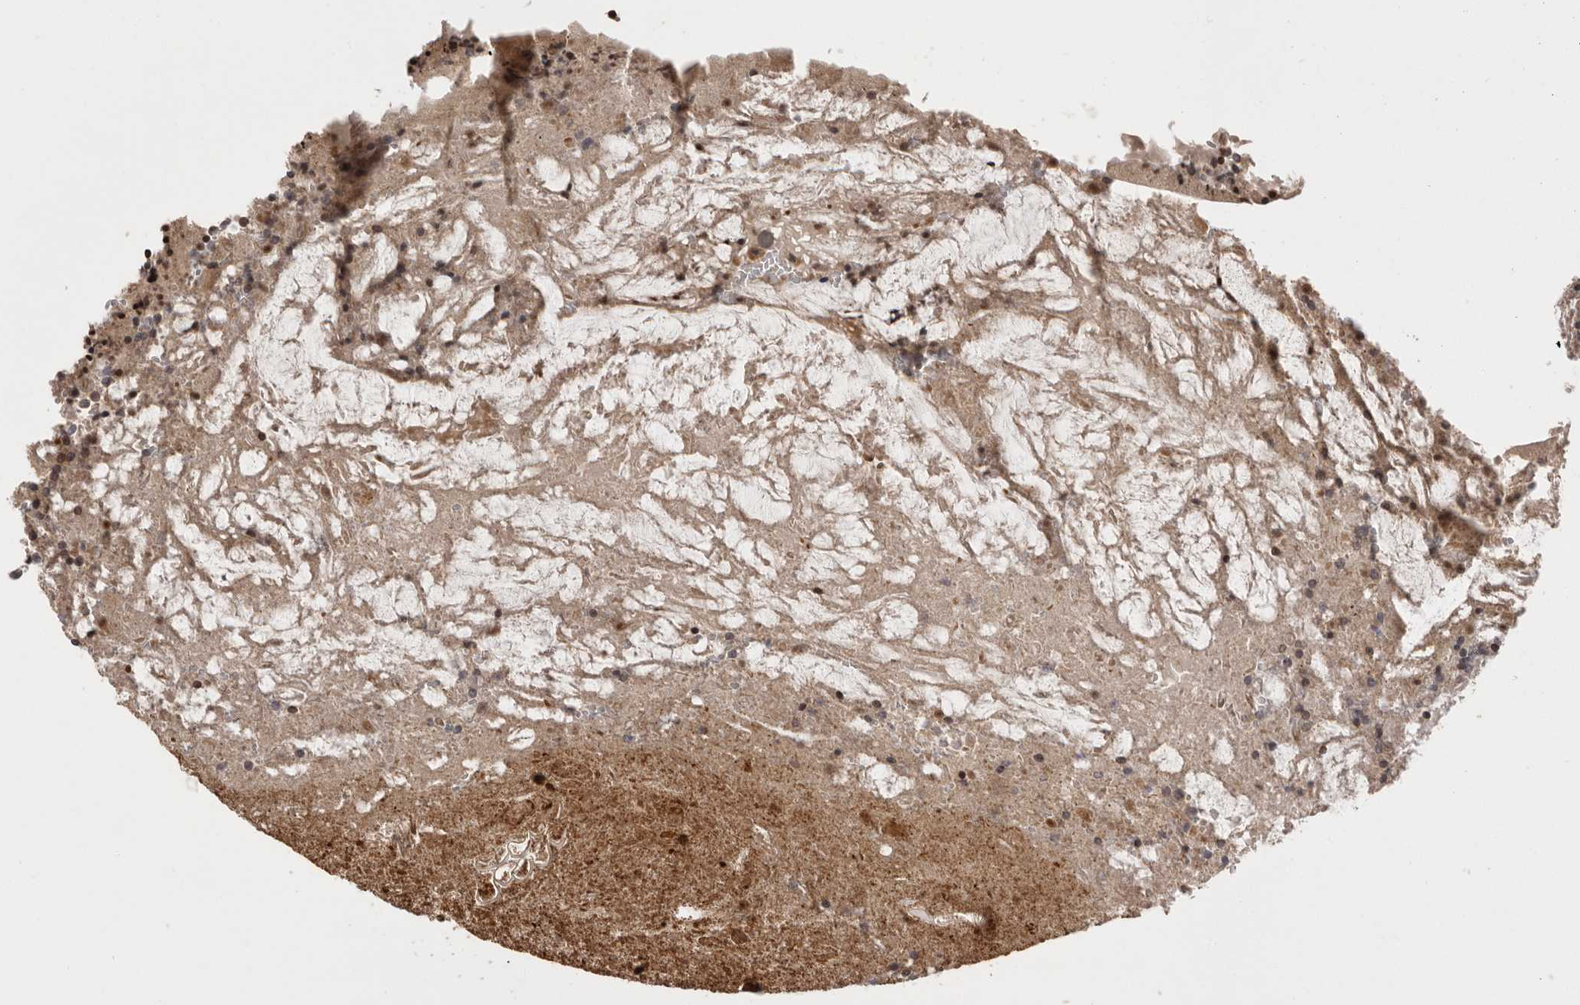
{"staining": {"intensity": "strong", "quantity": "<25%", "location": "cytoplasmic/membranous"}, "tissue": "appendix", "cell_type": "Glandular cells", "image_type": "normal", "snomed": [{"axis": "morphology", "description": "Normal tissue, NOS"}, {"axis": "topography", "description": "Appendix"}], "caption": "Unremarkable appendix was stained to show a protein in brown. There is medium levels of strong cytoplasmic/membranous expression in approximately <25% of glandular cells. The protein of interest is shown in brown color, while the nuclei are stained blue.", "gene": "AZIN1", "patient": {"sex": "female", "age": 17}}